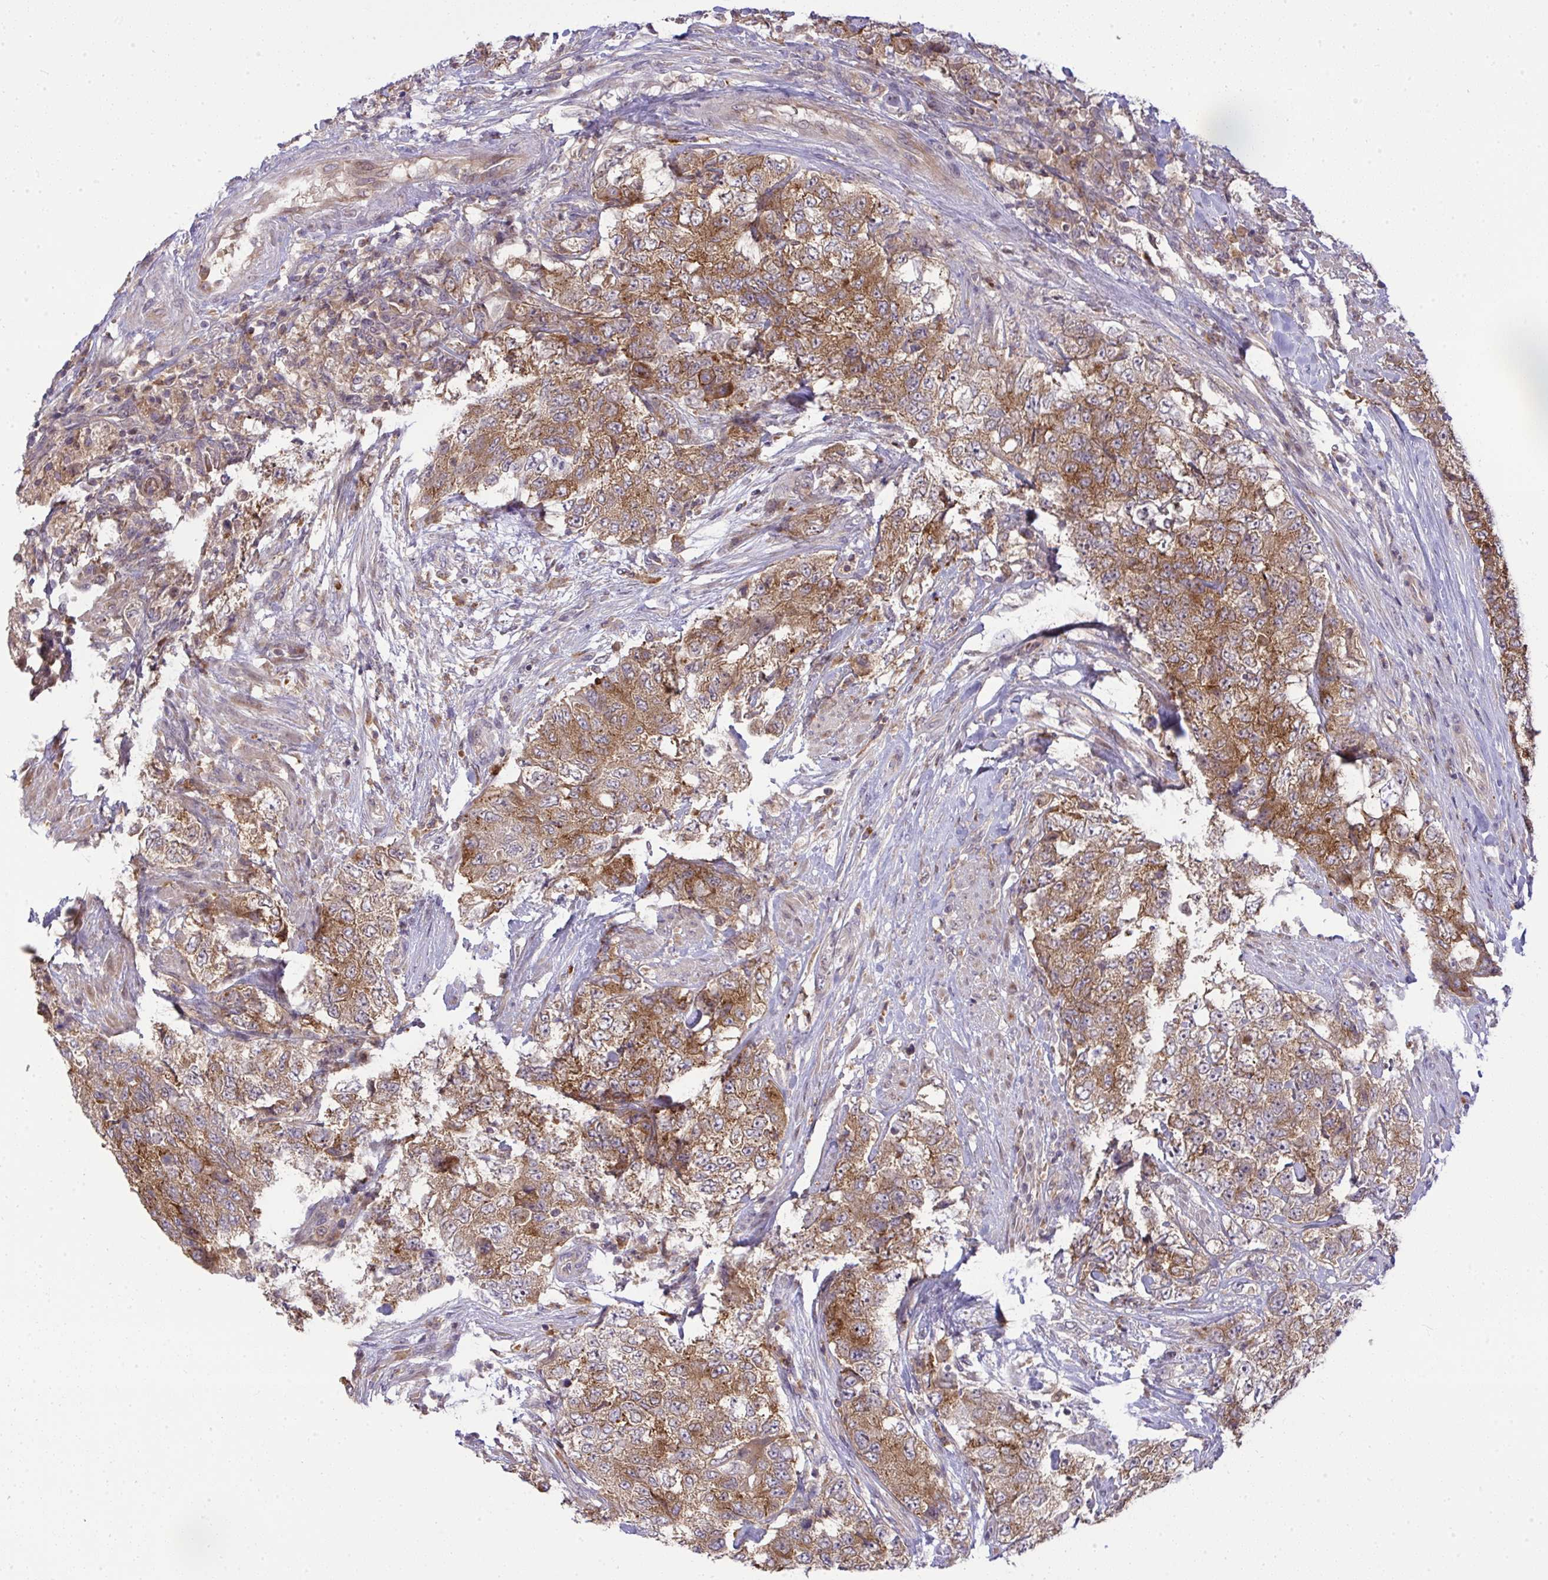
{"staining": {"intensity": "moderate", "quantity": ">75%", "location": "cytoplasmic/membranous"}, "tissue": "urothelial cancer", "cell_type": "Tumor cells", "image_type": "cancer", "snomed": [{"axis": "morphology", "description": "Urothelial carcinoma, High grade"}, {"axis": "topography", "description": "Urinary bladder"}], "caption": "A brown stain shows moderate cytoplasmic/membranous staining of a protein in high-grade urothelial carcinoma tumor cells.", "gene": "SLC9A6", "patient": {"sex": "female", "age": 78}}